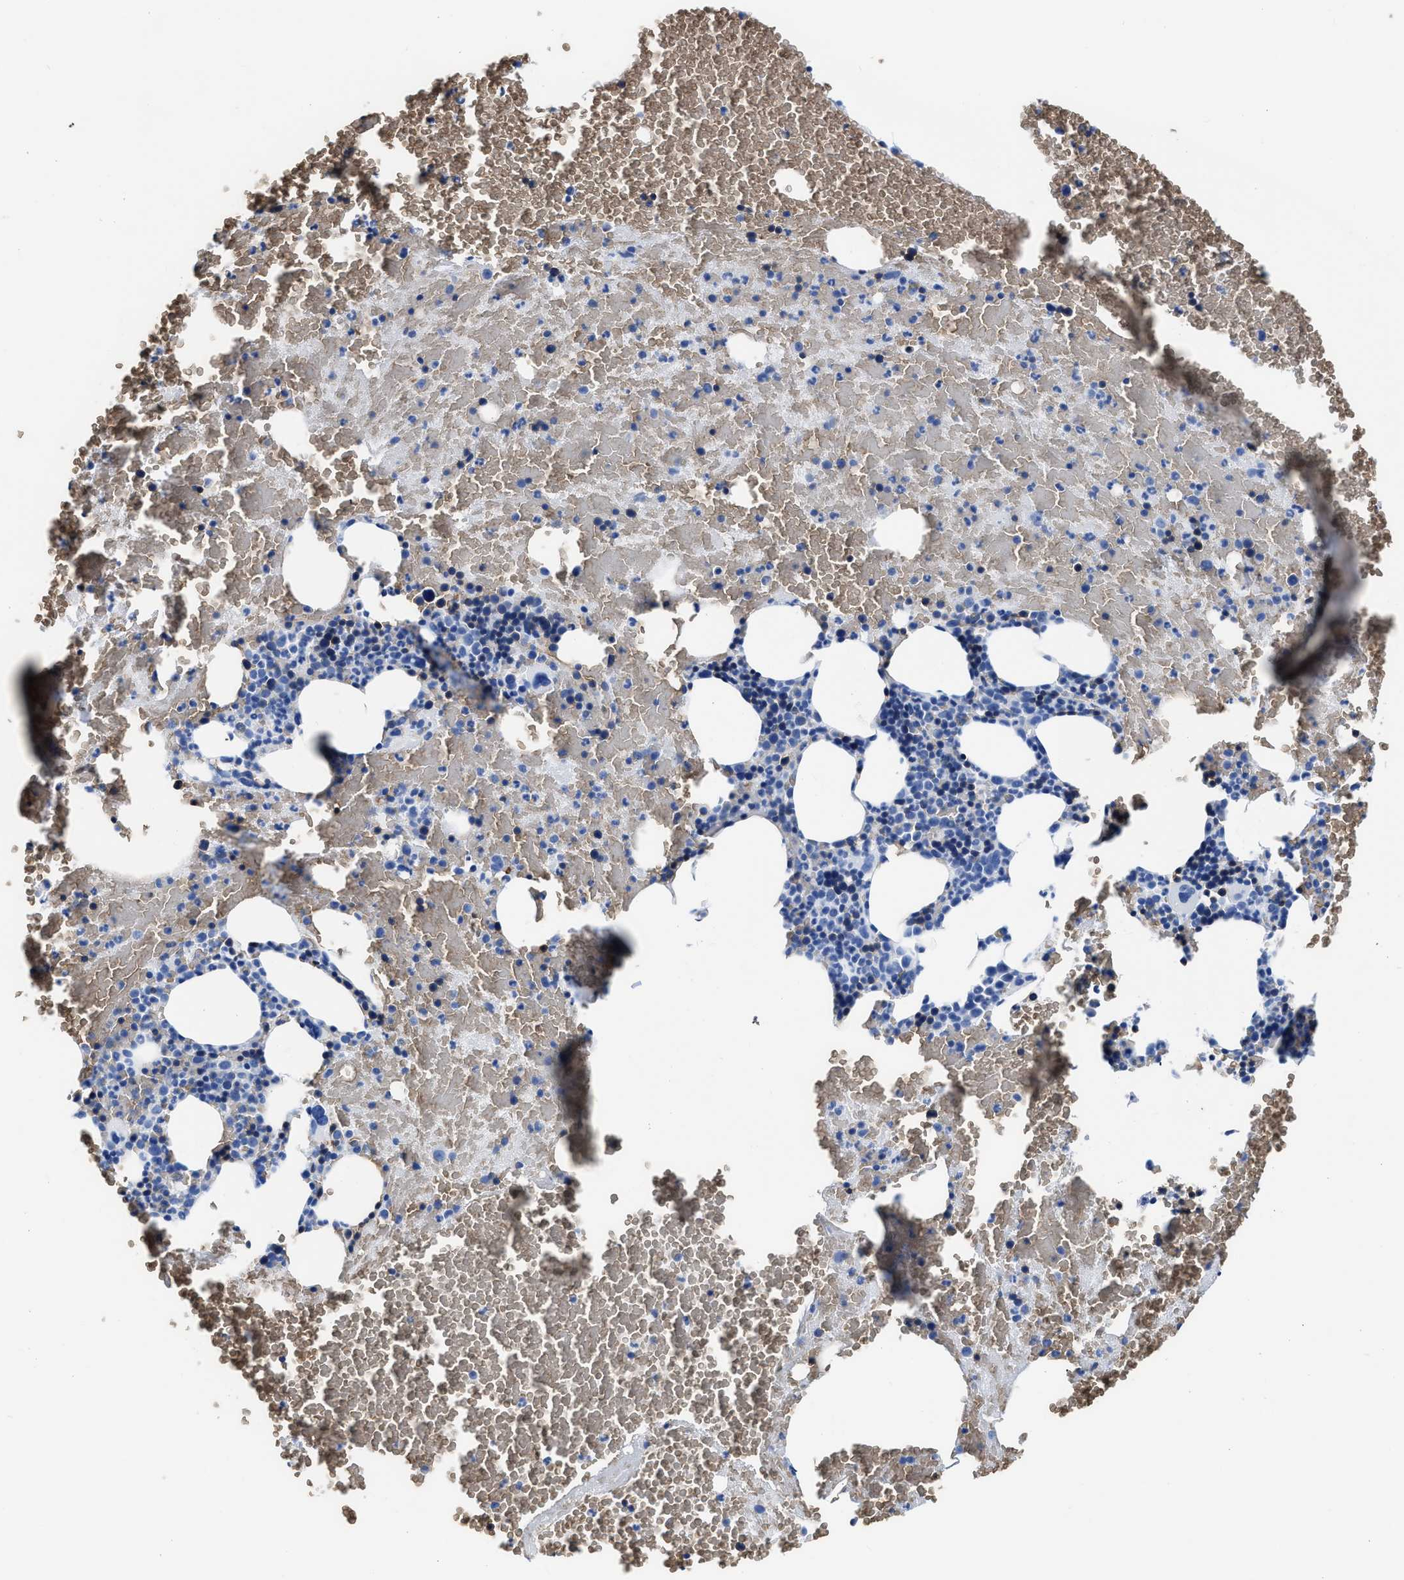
{"staining": {"intensity": "negative", "quantity": "none", "location": "none"}, "tissue": "bone marrow", "cell_type": "Hematopoietic cells", "image_type": "normal", "snomed": [{"axis": "morphology", "description": "Normal tissue, NOS"}, {"axis": "morphology", "description": "Inflammation, NOS"}, {"axis": "topography", "description": "Bone marrow"}], "caption": "Photomicrograph shows no protein expression in hematopoietic cells of benign bone marrow.", "gene": "AQP1", "patient": {"sex": "male", "age": 47}}